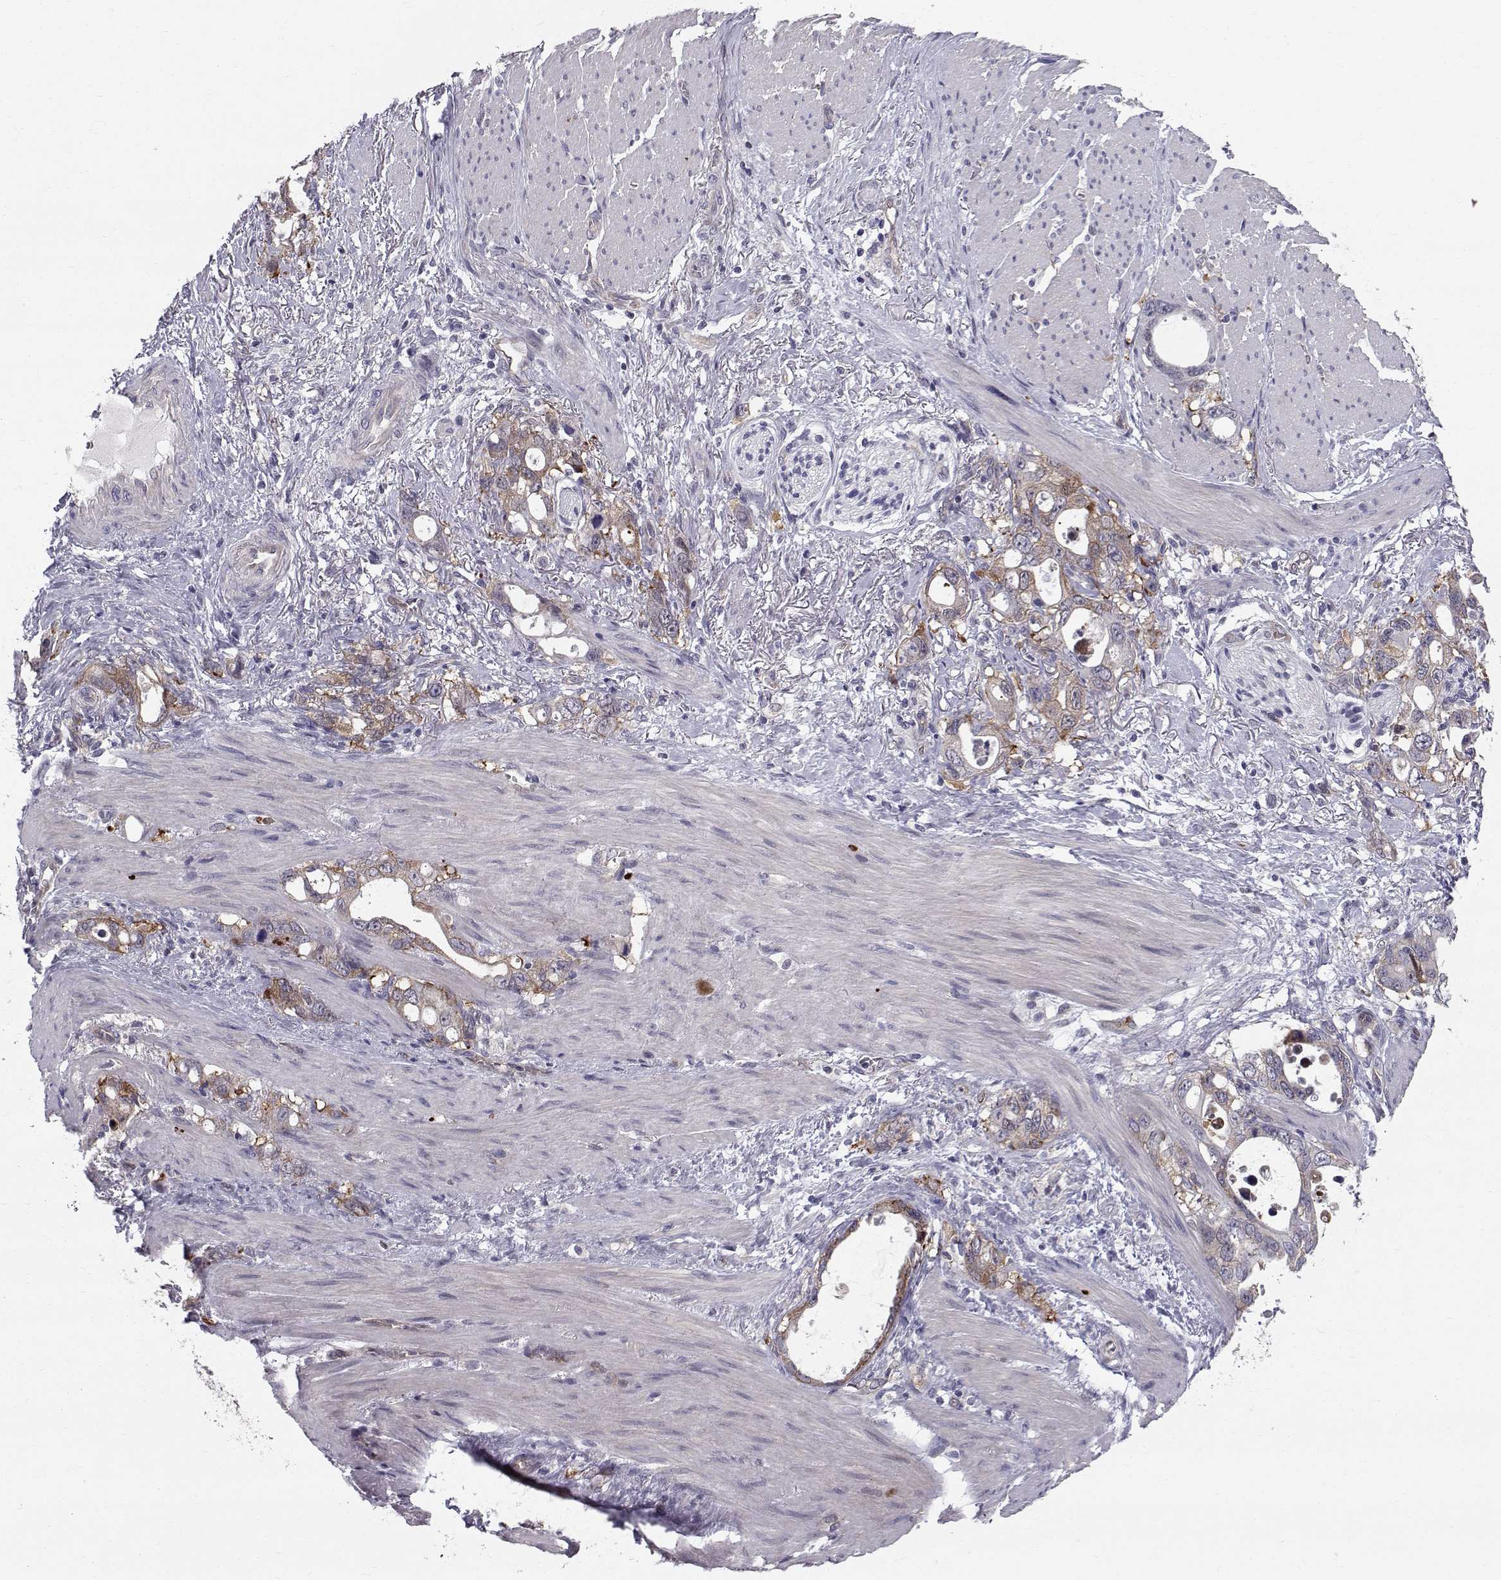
{"staining": {"intensity": "strong", "quantity": "<25%", "location": "cytoplasmic/membranous"}, "tissue": "stomach cancer", "cell_type": "Tumor cells", "image_type": "cancer", "snomed": [{"axis": "morphology", "description": "Adenocarcinoma, NOS"}, {"axis": "topography", "description": "Stomach, upper"}], "caption": "About <25% of tumor cells in human stomach cancer demonstrate strong cytoplasmic/membranous protein expression as visualized by brown immunohistochemical staining.", "gene": "HSP90AB1", "patient": {"sex": "male", "age": 74}}